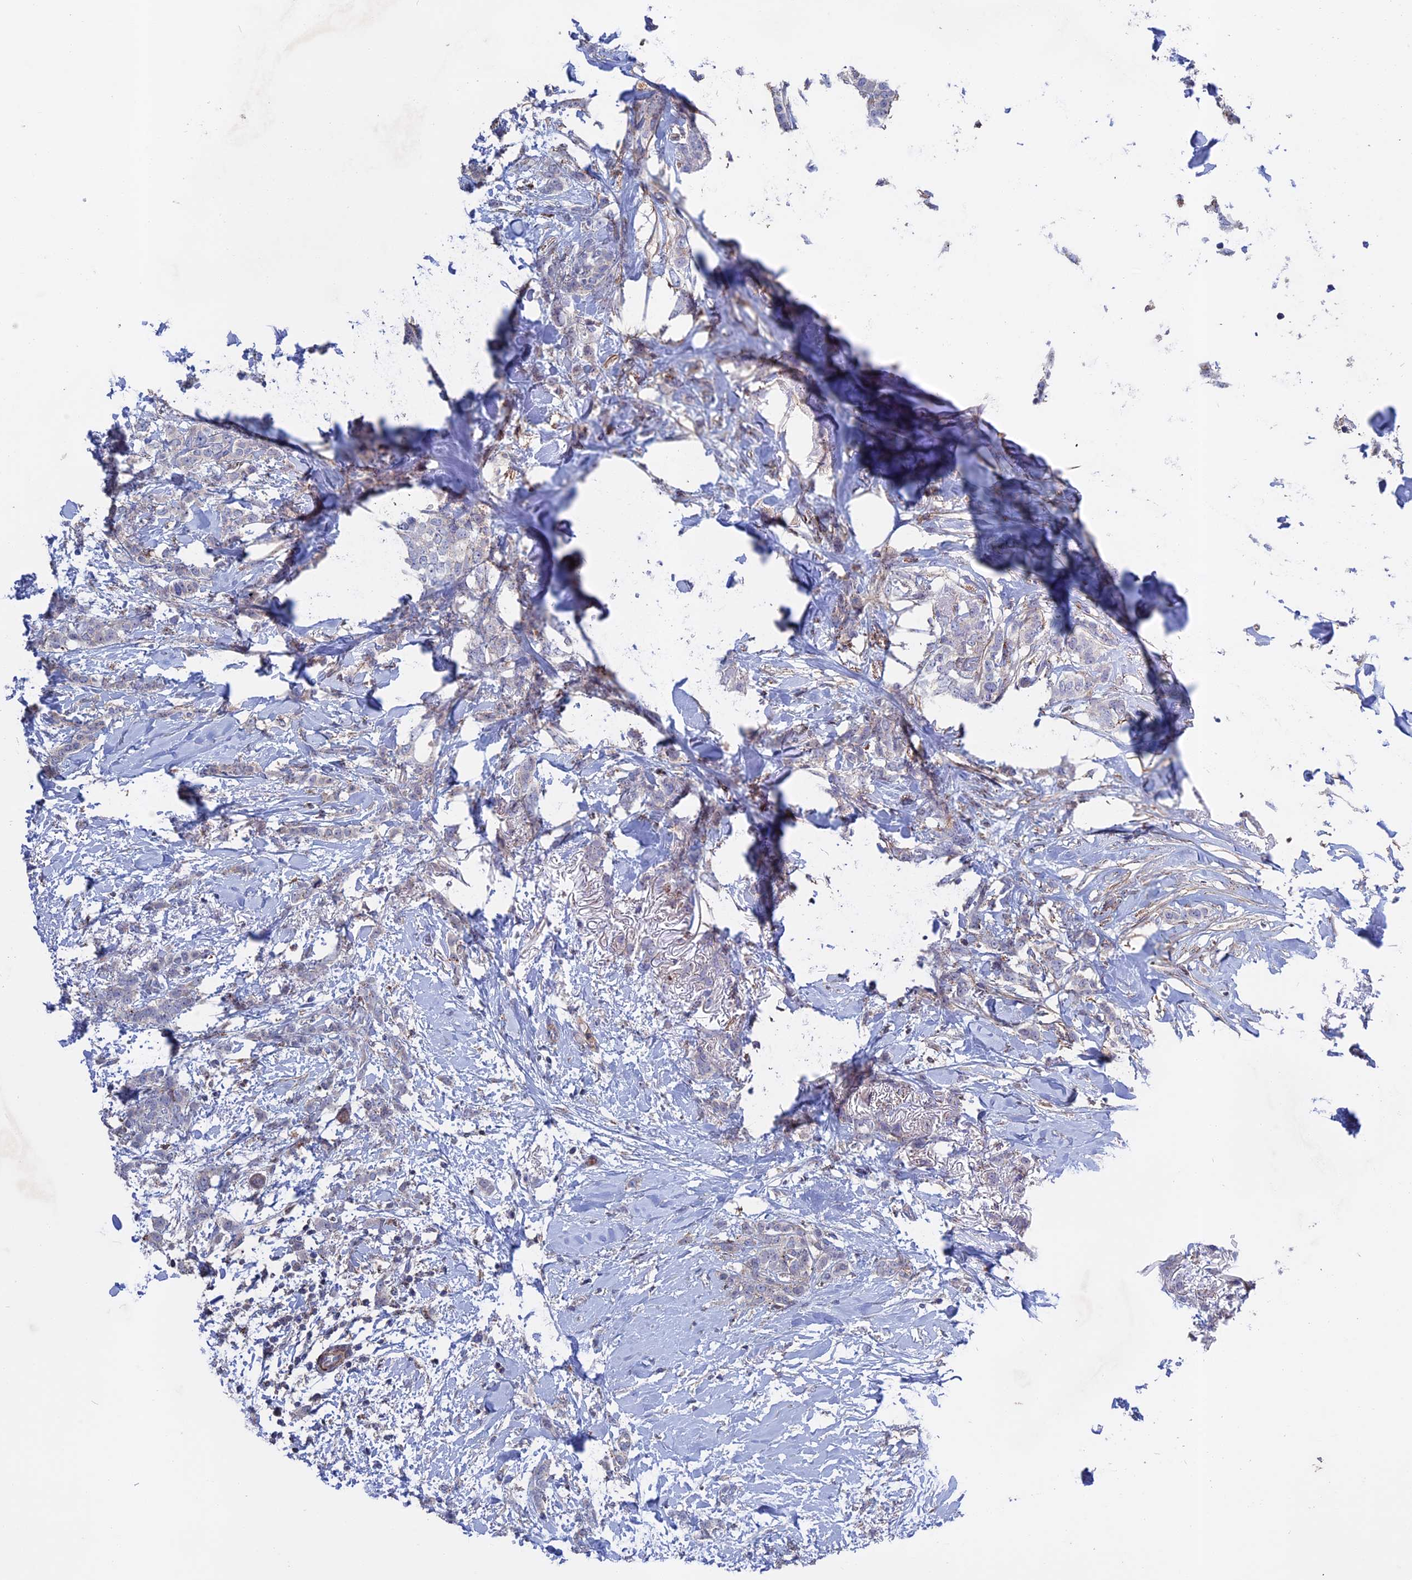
{"staining": {"intensity": "negative", "quantity": "none", "location": "none"}, "tissue": "breast cancer", "cell_type": "Tumor cells", "image_type": "cancer", "snomed": [{"axis": "morphology", "description": "Duct carcinoma"}, {"axis": "topography", "description": "Breast"}], "caption": "Image shows no significant protein staining in tumor cells of breast cancer. Nuclei are stained in blue.", "gene": "LYPD5", "patient": {"sex": "female", "age": 72}}